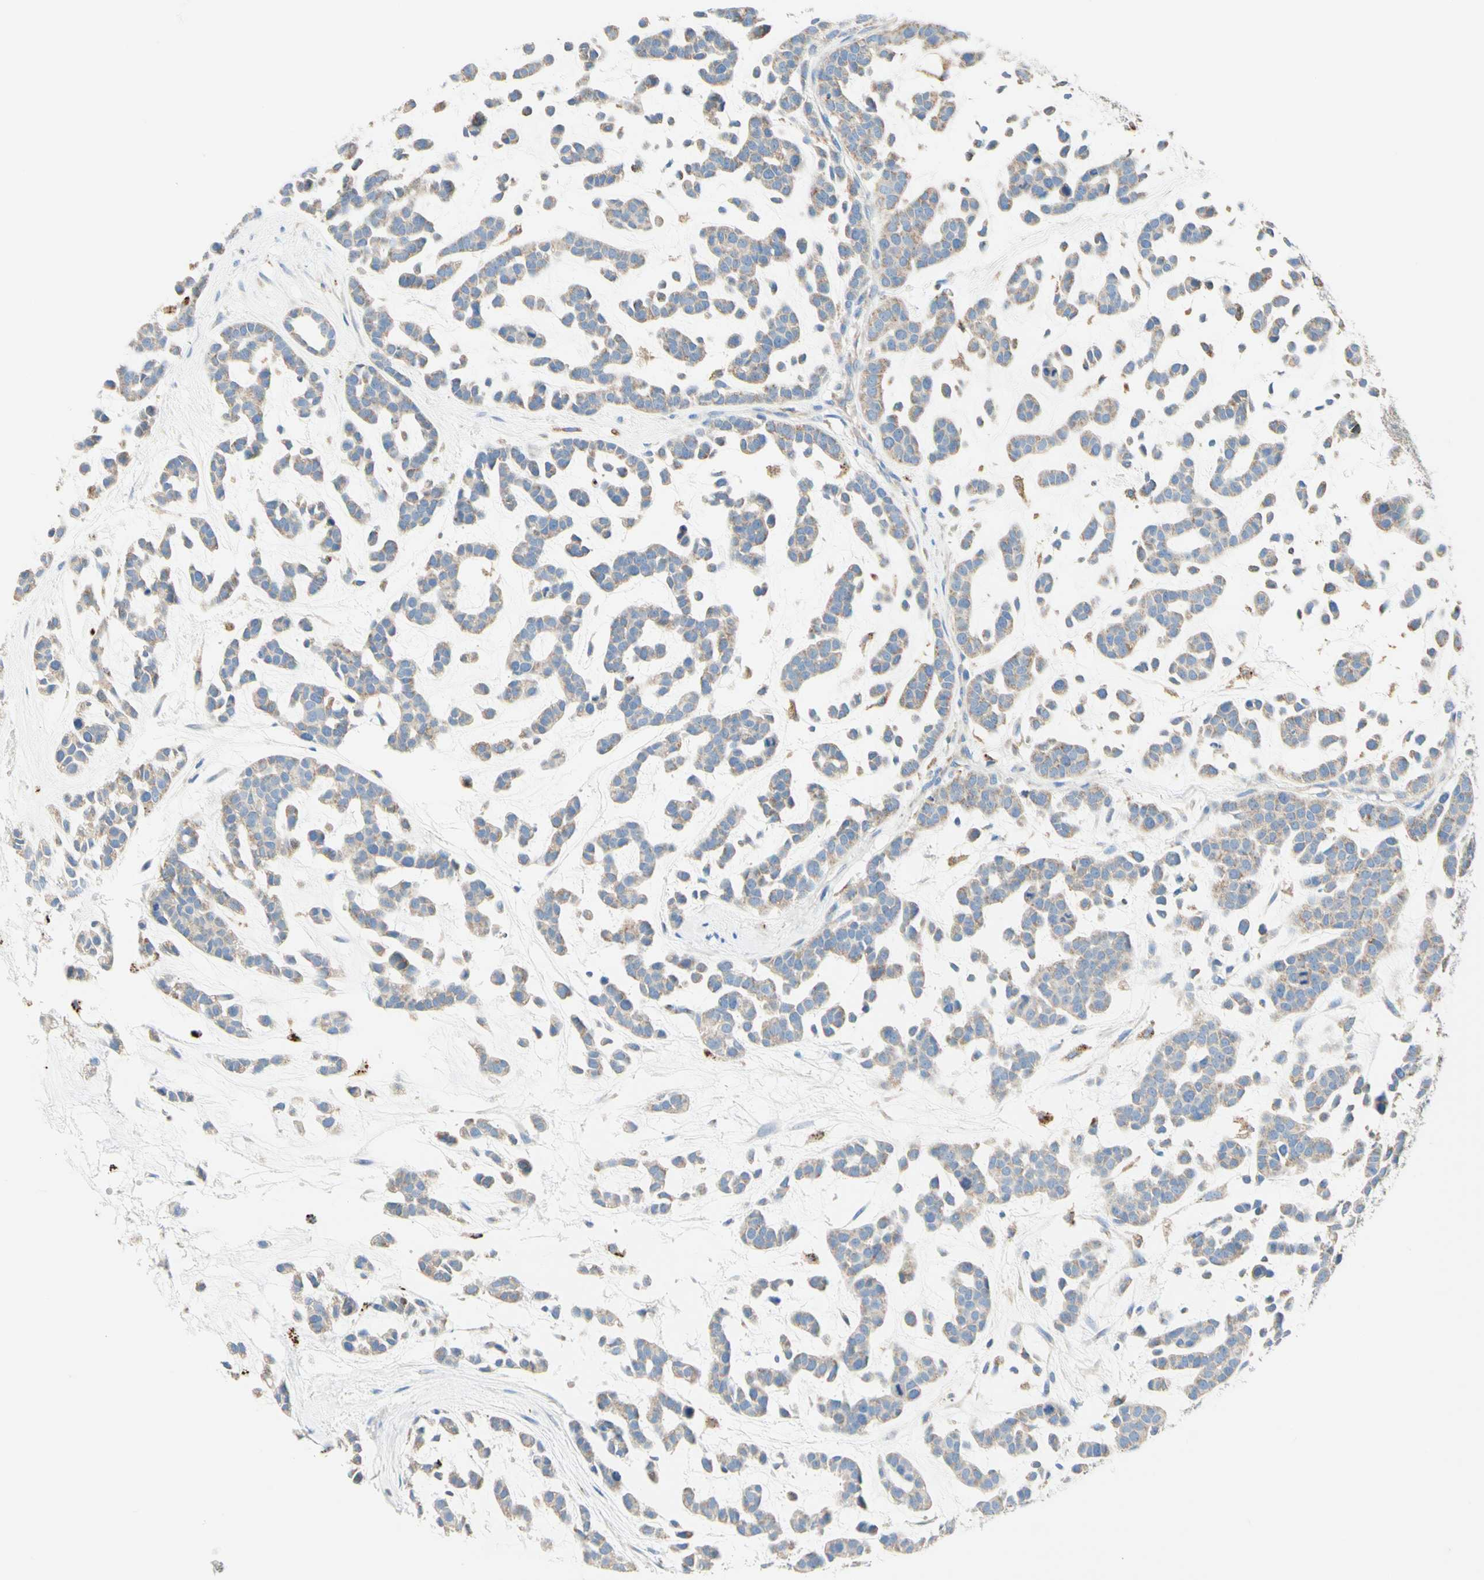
{"staining": {"intensity": "weak", "quantity": ">75%", "location": "cytoplasmic/membranous"}, "tissue": "head and neck cancer", "cell_type": "Tumor cells", "image_type": "cancer", "snomed": [{"axis": "morphology", "description": "Adenocarcinoma, NOS"}, {"axis": "morphology", "description": "Adenoma, NOS"}, {"axis": "topography", "description": "Head-Neck"}], "caption": "Tumor cells reveal weak cytoplasmic/membranous positivity in about >75% of cells in head and neck adenoma. Nuclei are stained in blue.", "gene": "URB2", "patient": {"sex": "female", "age": 55}}